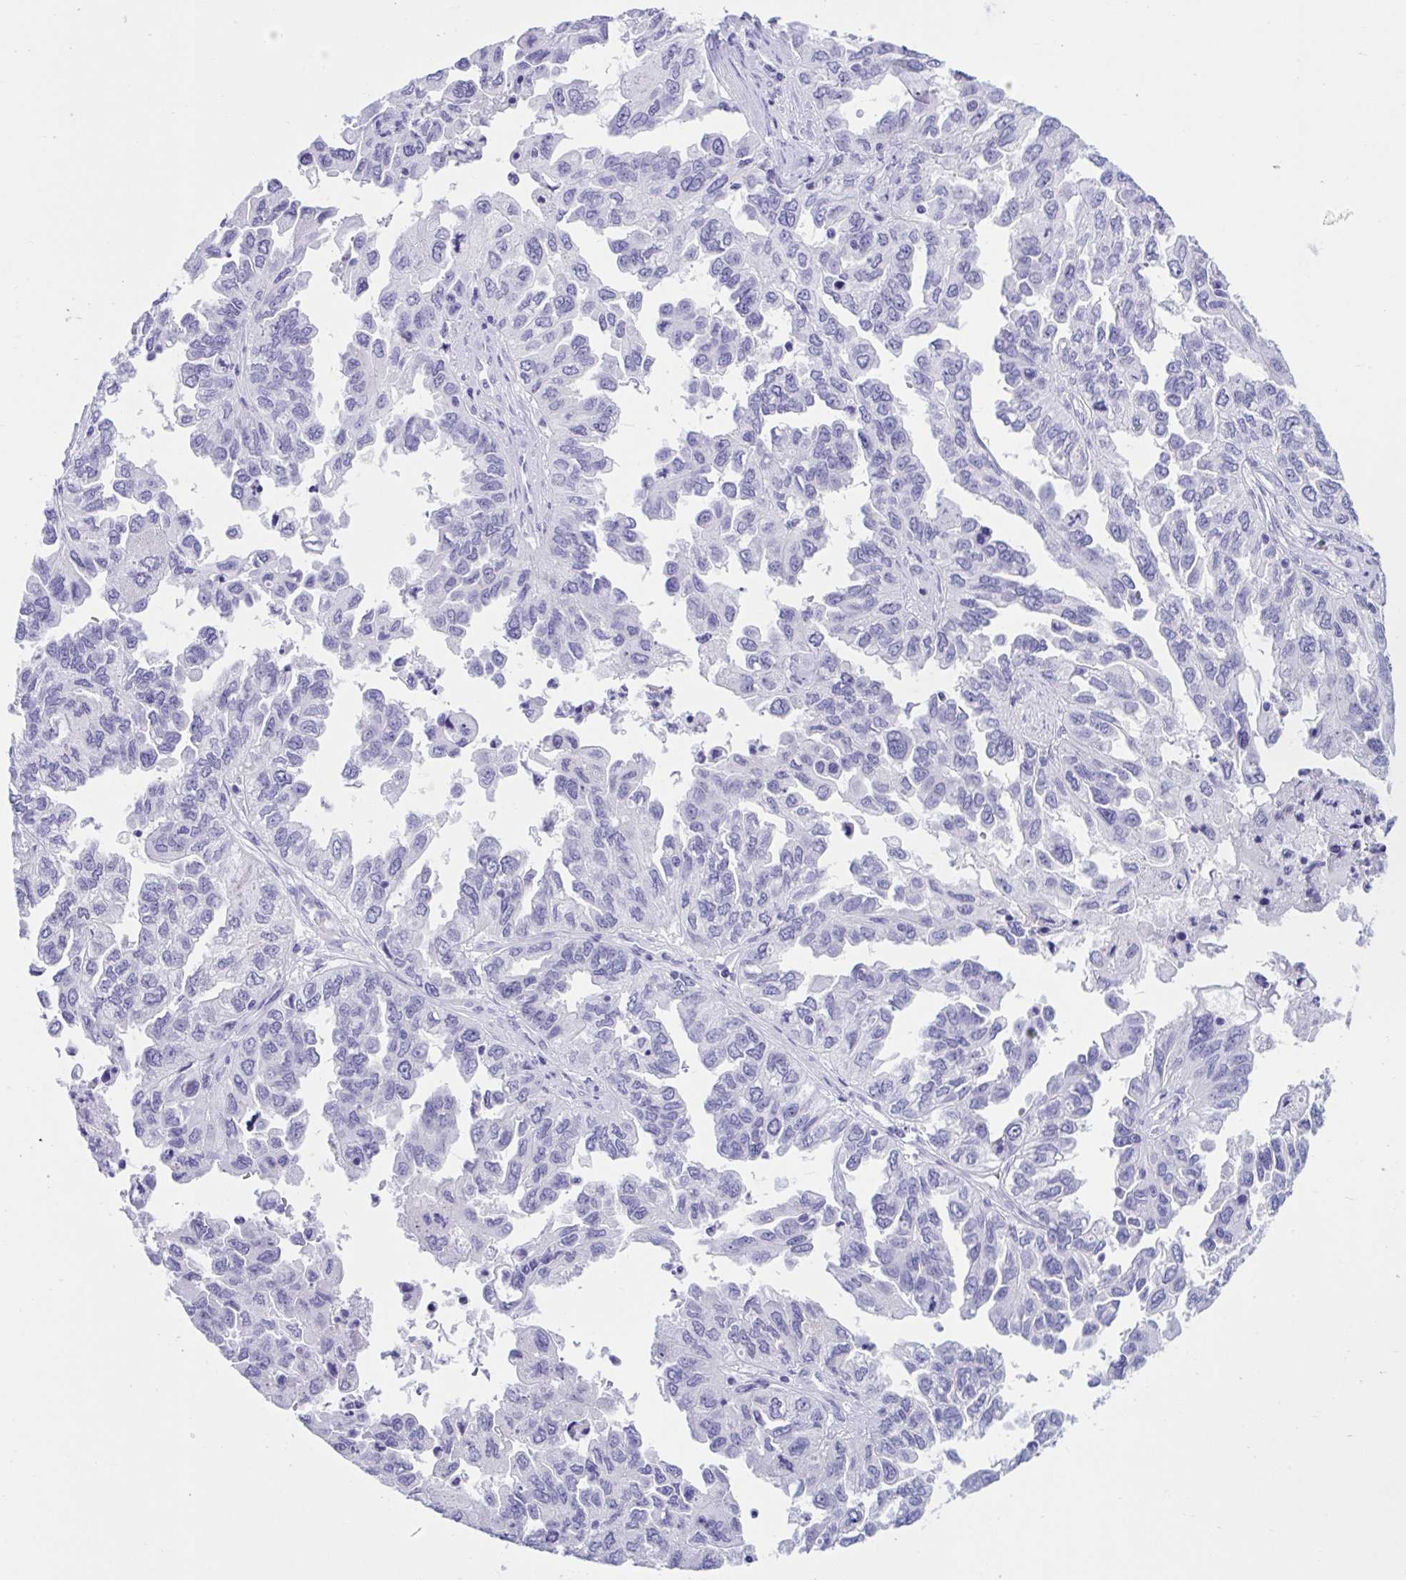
{"staining": {"intensity": "negative", "quantity": "none", "location": "none"}, "tissue": "ovarian cancer", "cell_type": "Tumor cells", "image_type": "cancer", "snomed": [{"axis": "morphology", "description": "Cystadenocarcinoma, serous, NOS"}, {"axis": "topography", "description": "Ovary"}], "caption": "Micrograph shows no protein positivity in tumor cells of serous cystadenocarcinoma (ovarian) tissue.", "gene": "TMEM35A", "patient": {"sex": "female", "age": 53}}